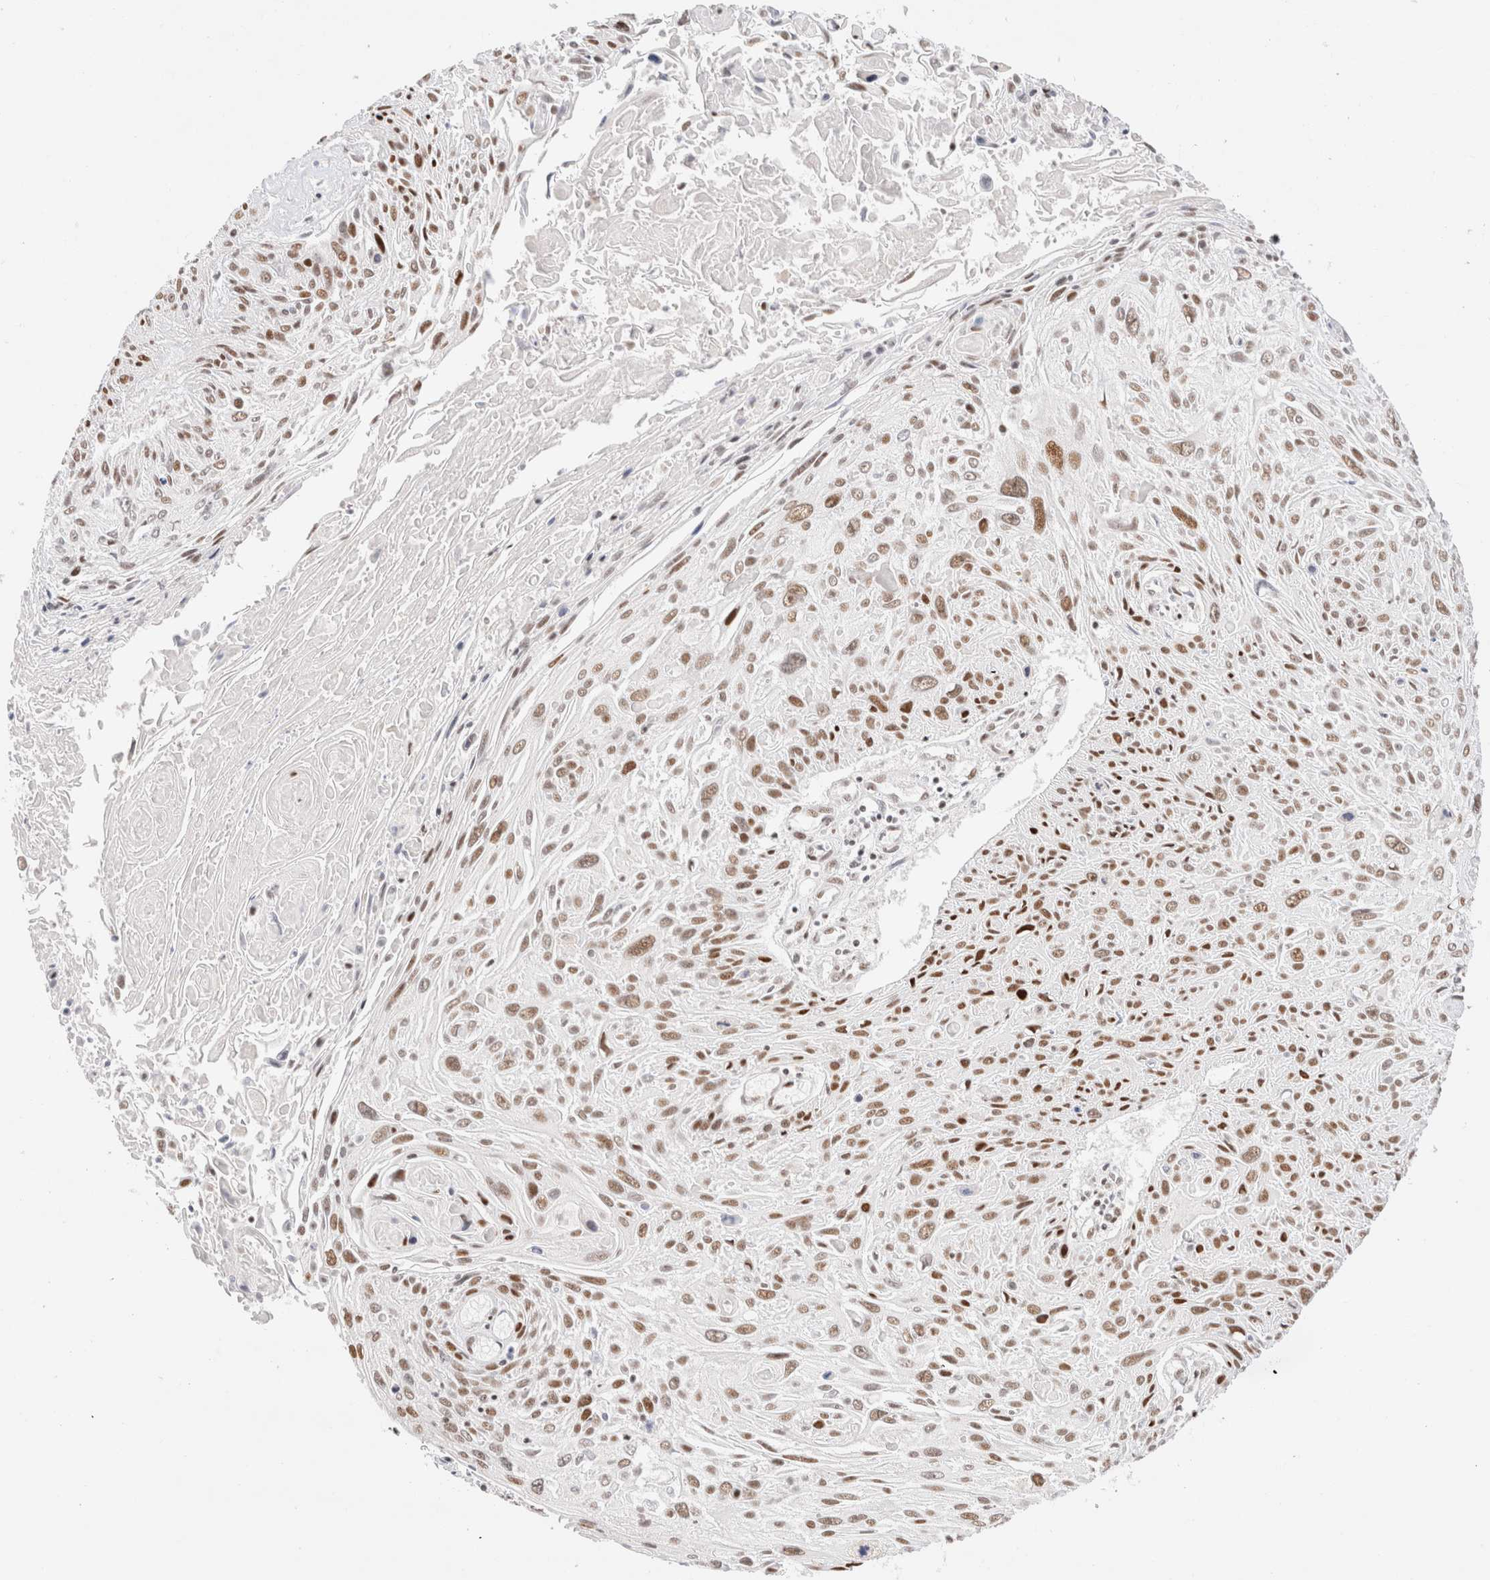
{"staining": {"intensity": "moderate", "quantity": ">75%", "location": "nuclear"}, "tissue": "cervical cancer", "cell_type": "Tumor cells", "image_type": "cancer", "snomed": [{"axis": "morphology", "description": "Squamous cell carcinoma, NOS"}, {"axis": "topography", "description": "Cervix"}], "caption": "Cervical cancer (squamous cell carcinoma) stained with DAB immunohistochemistry reveals medium levels of moderate nuclear staining in approximately >75% of tumor cells. Nuclei are stained in blue.", "gene": "ZNF282", "patient": {"sex": "female", "age": 51}}